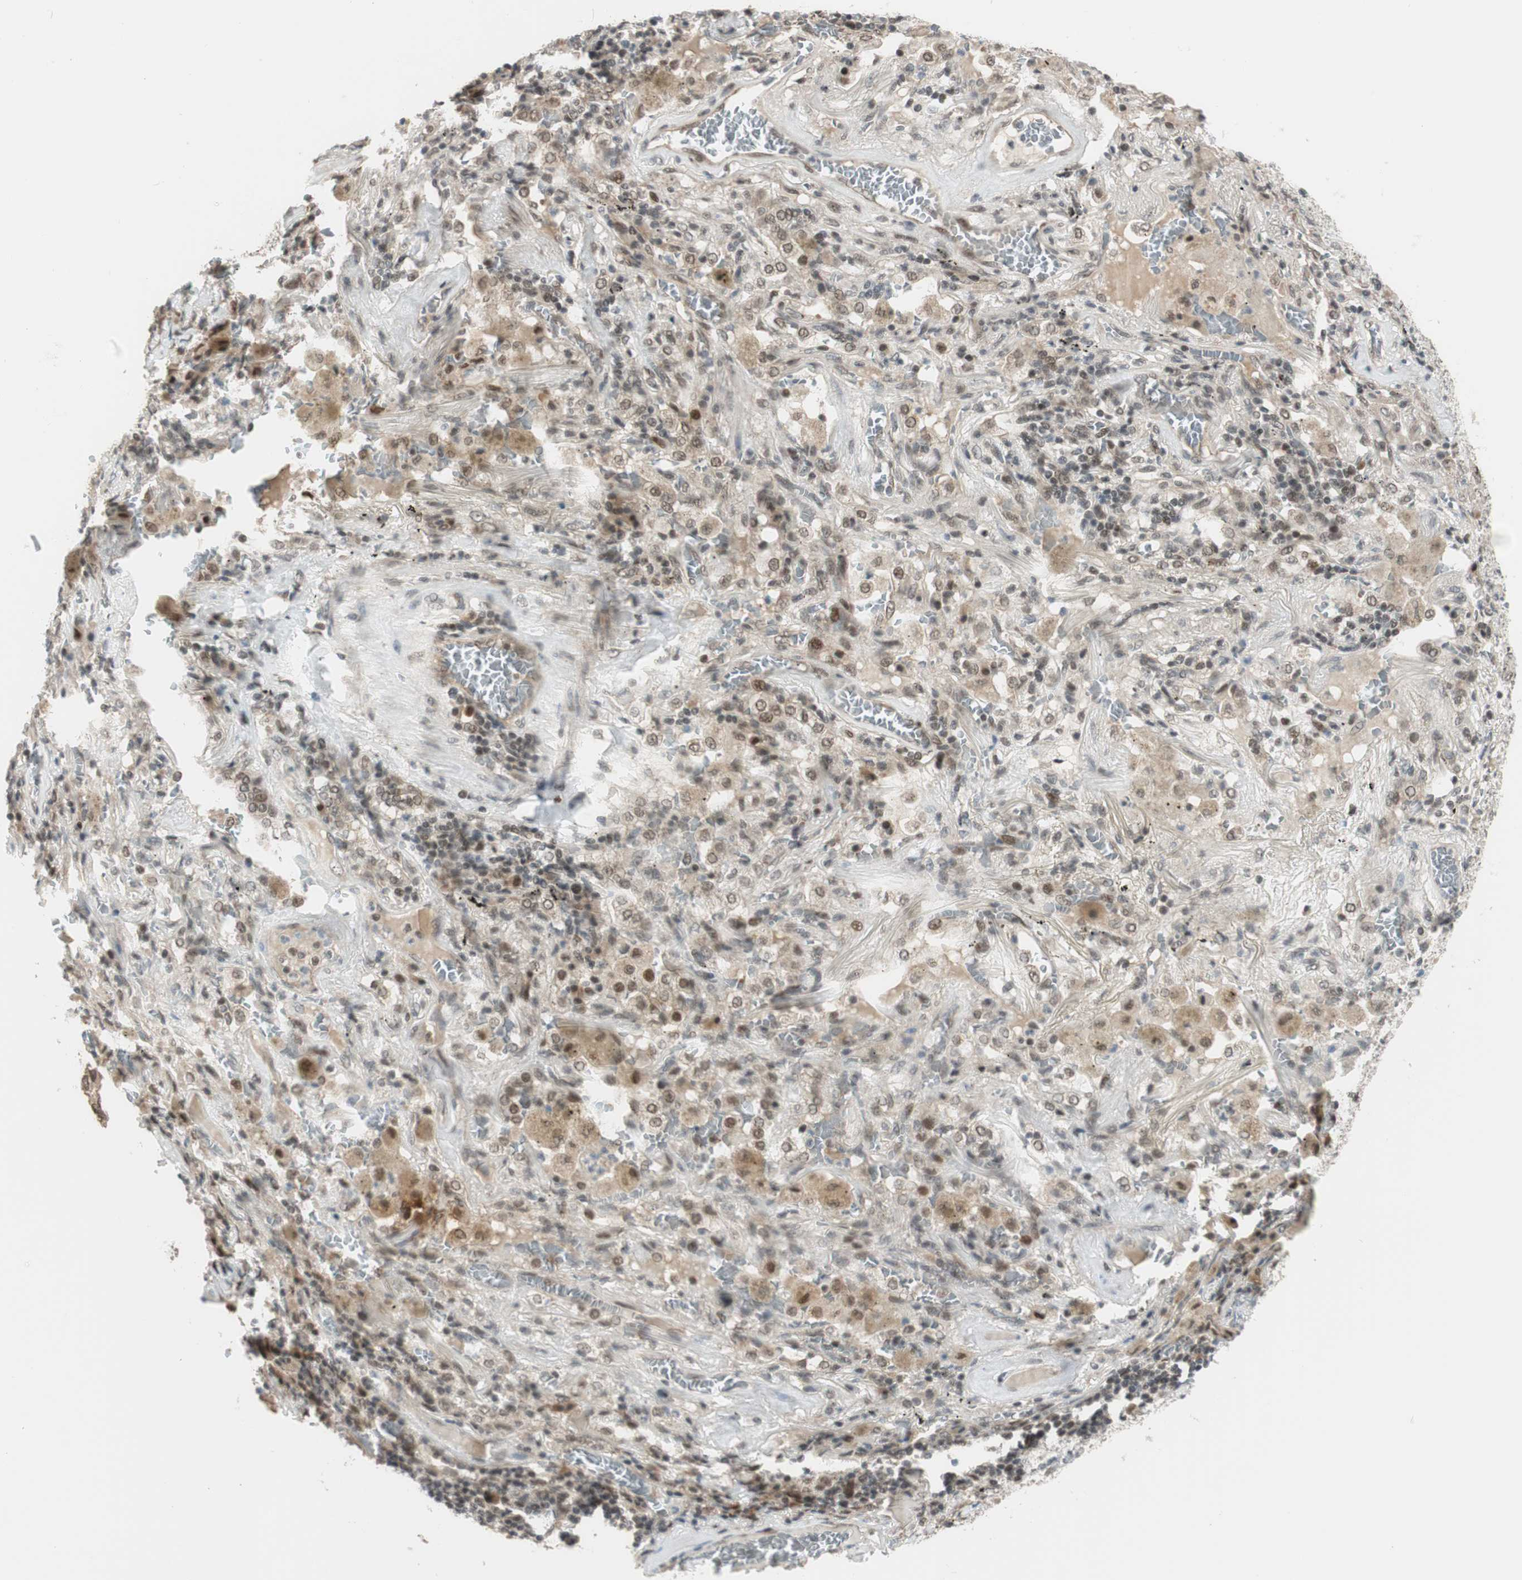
{"staining": {"intensity": "weak", "quantity": "25%-75%", "location": "cytoplasmic/membranous,nuclear"}, "tissue": "lung cancer", "cell_type": "Tumor cells", "image_type": "cancer", "snomed": [{"axis": "morphology", "description": "Squamous cell carcinoma, NOS"}, {"axis": "topography", "description": "Lung"}], "caption": "Protein expression analysis of human lung cancer (squamous cell carcinoma) reveals weak cytoplasmic/membranous and nuclear expression in approximately 25%-75% of tumor cells. Nuclei are stained in blue.", "gene": "BRMS1", "patient": {"sex": "male", "age": 57}}